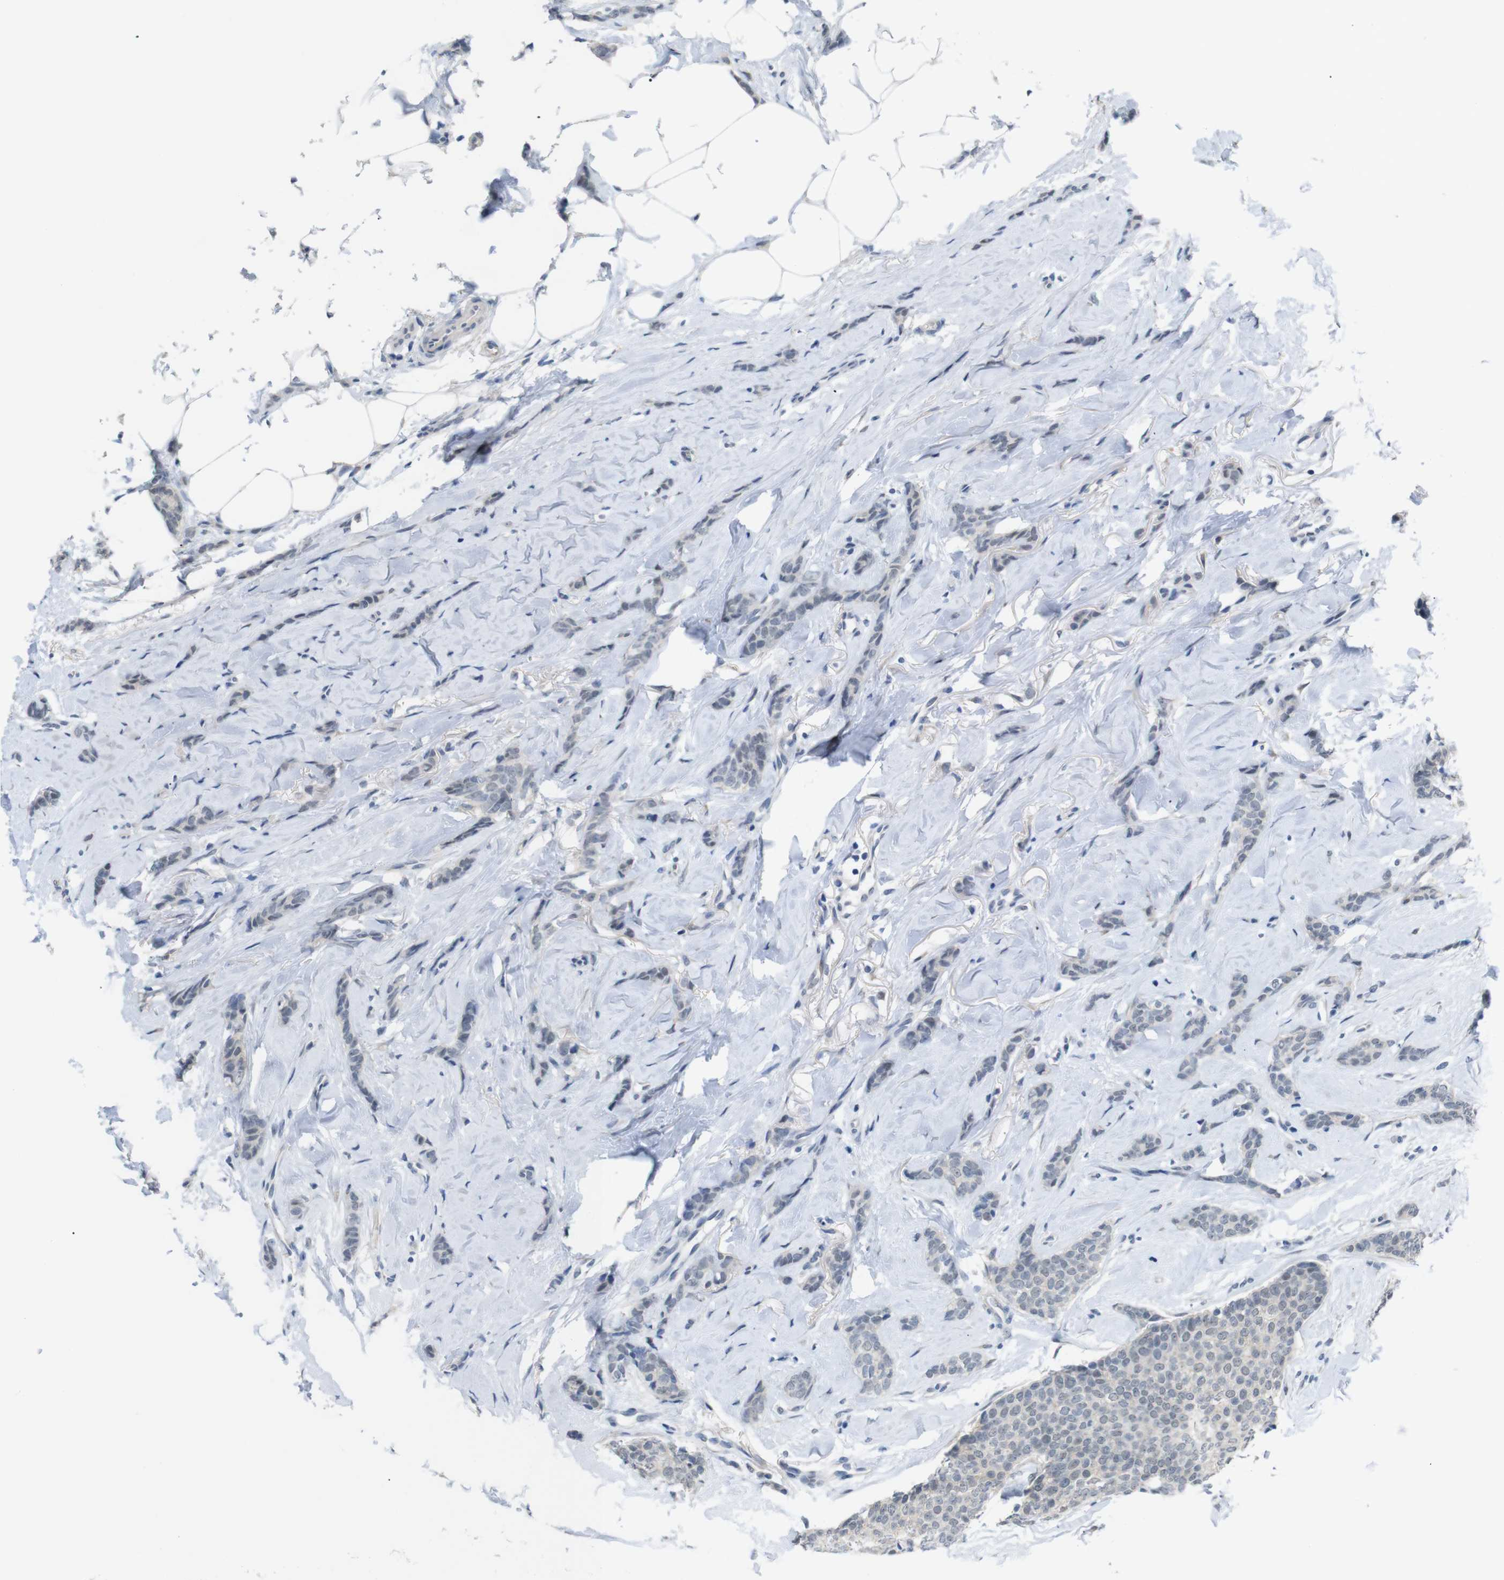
{"staining": {"intensity": "negative", "quantity": "none", "location": "none"}, "tissue": "breast cancer", "cell_type": "Tumor cells", "image_type": "cancer", "snomed": [{"axis": "morphology", "description": "Lobular carcinoma"}, {"axis": "topography", "description": "Skin"}, {"axis": "topography", "description": "Breast"}], "caption": "This image is of breast cancer (lobular carcinoma) stained with IHC to label a protein in brown with the nuclei are counter-stained blue. There is no positivity in tumor cells.", "gene": "GPR158", "patient": {"sex": "female", "age": 46}}